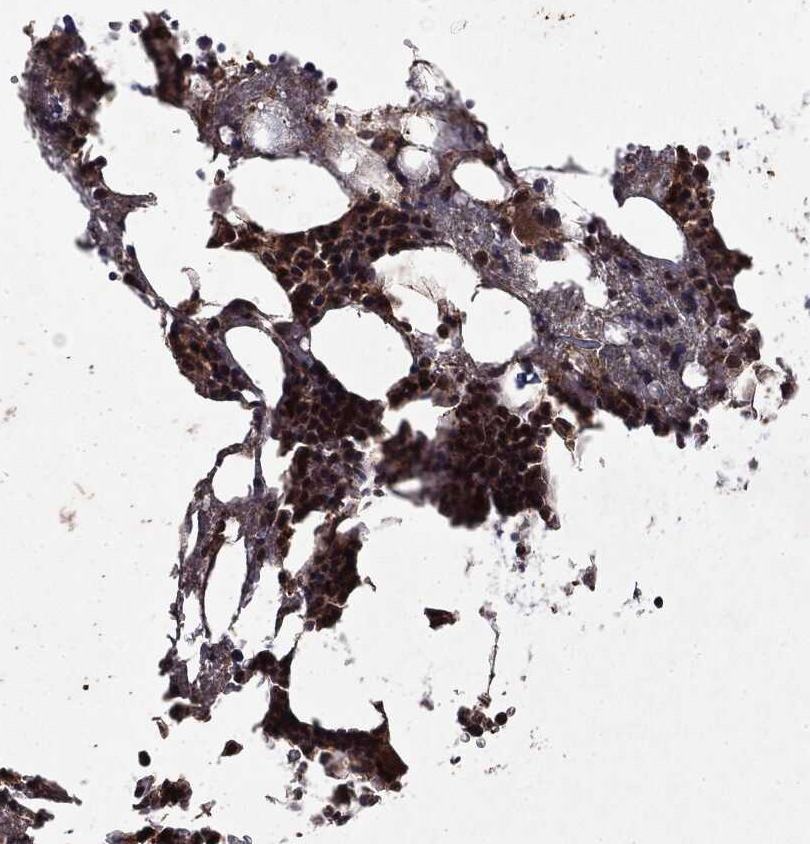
{"staining": {"intensity": "strong", "quantity": "25%-75%", "location": "cytoplasmic/membranous,nuclear"}, "tissue": "bone marrow", "cell_type": "Hematopoietic cells", "image_type": "normal", "snomed": [{"axis": "morphology", "description": "Normal tissue, NOS"}, {"axis": "topography", "description": "Bone marrow"}], "caption": "The immunohistochemical stain highlights strong cytoplasmic/membranous,nuclear staining in hematopoietic cells of normal bone marrow. (Stains: DAB (3,3'-diaminobenzidine) in brown, nuclei in blue, Microscopy: brightfield microscopy at high magnification).", "gene": "MTOR", "patient": {"sex": "female", "age": 54}}